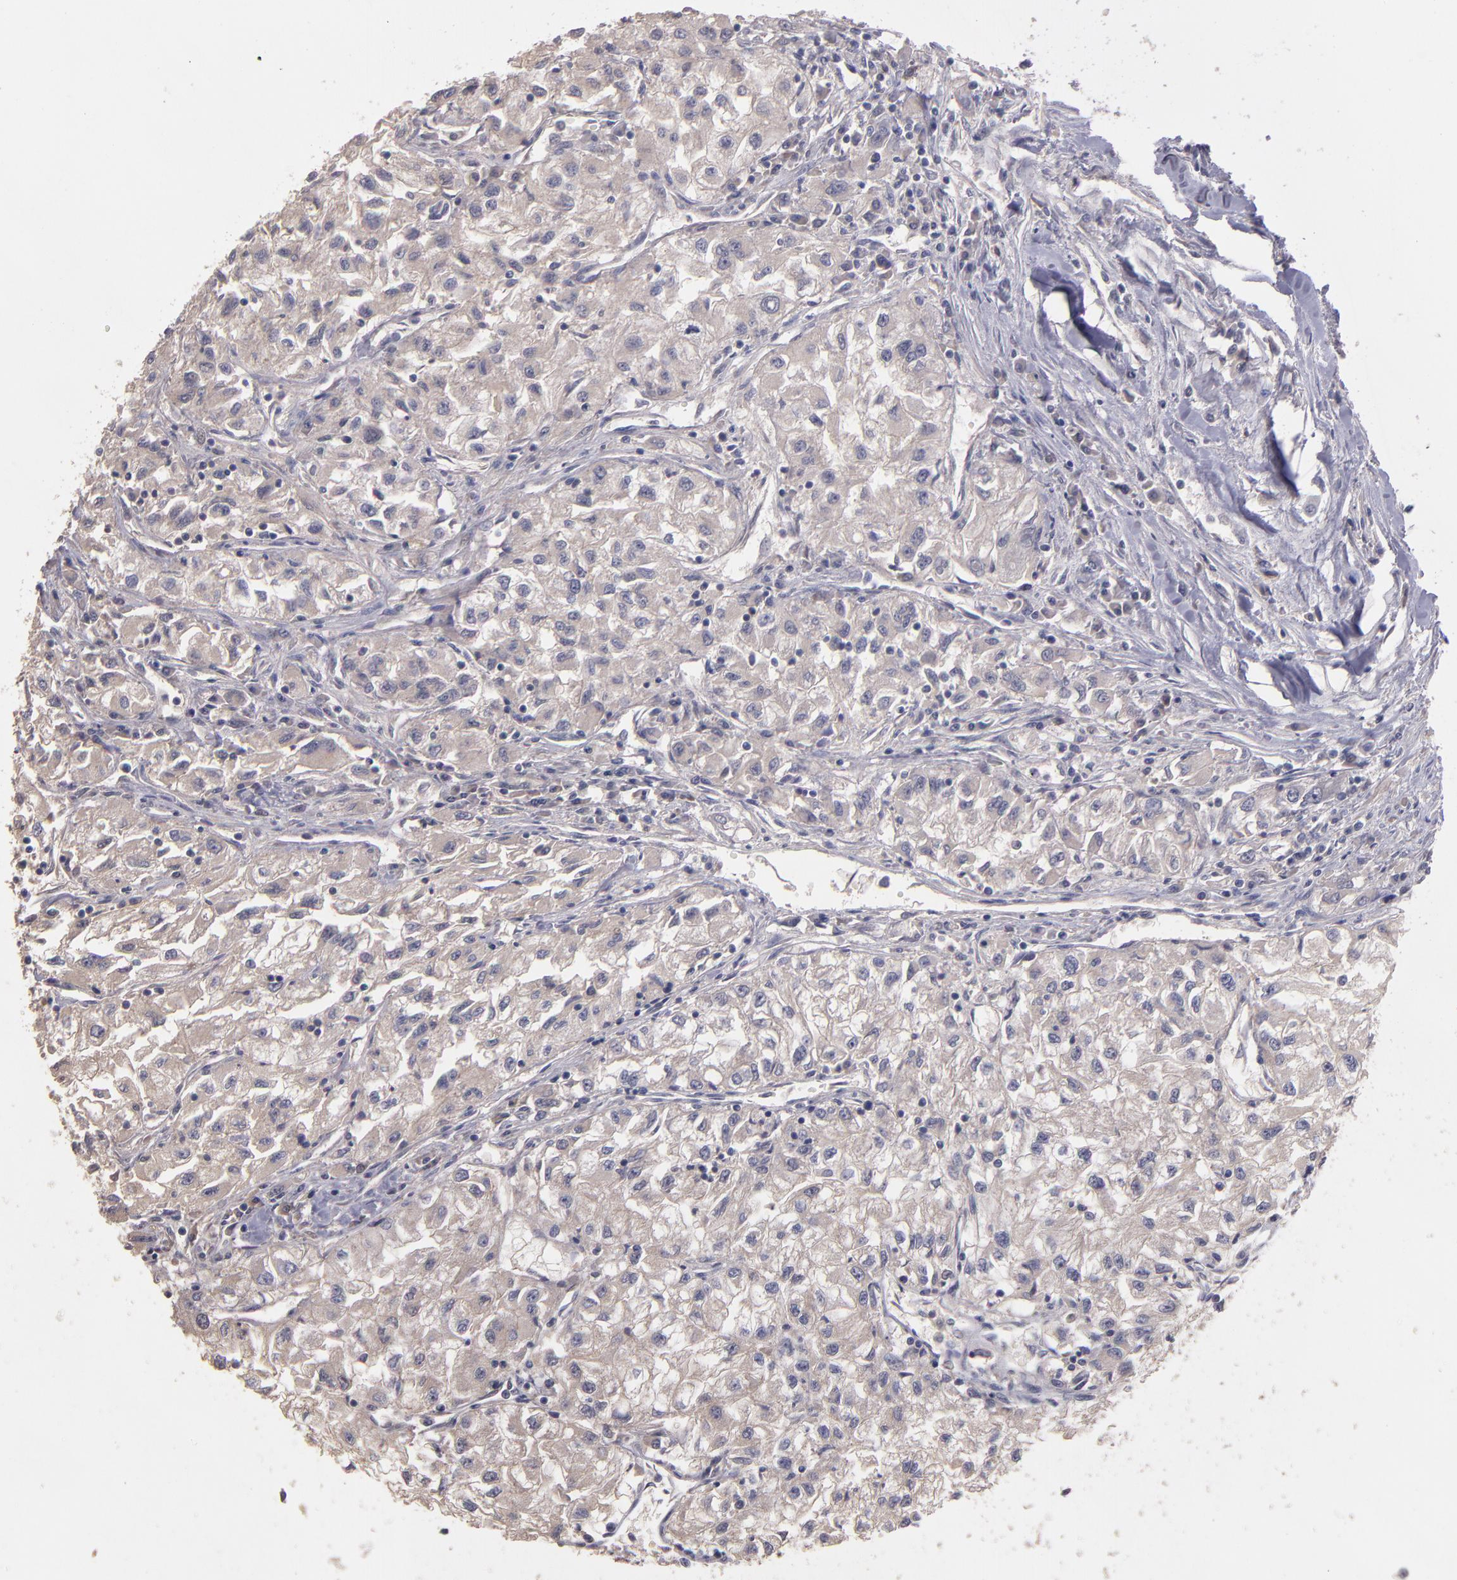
{"staining": {"intensity": "negative", "quantity": "none", "location": "none"}, "tissue": "renal cancer", "cell_type": "Tumor cells", "image_type": "cancer", "snomed": [{"axis": "morphology", "description": "Adenocarcinoma, NOS"}, {"axis": "topography", "description": "Kidney"}], "caption": "Tumor cells show no significant protein staining in renal cancer. (DAB (3,3'-diaminobenzidine) IHC visualized using brightfield microscopy, high magnification).", "gene": "GNAZ", "patient": {"sex": "male", "age": 59}}